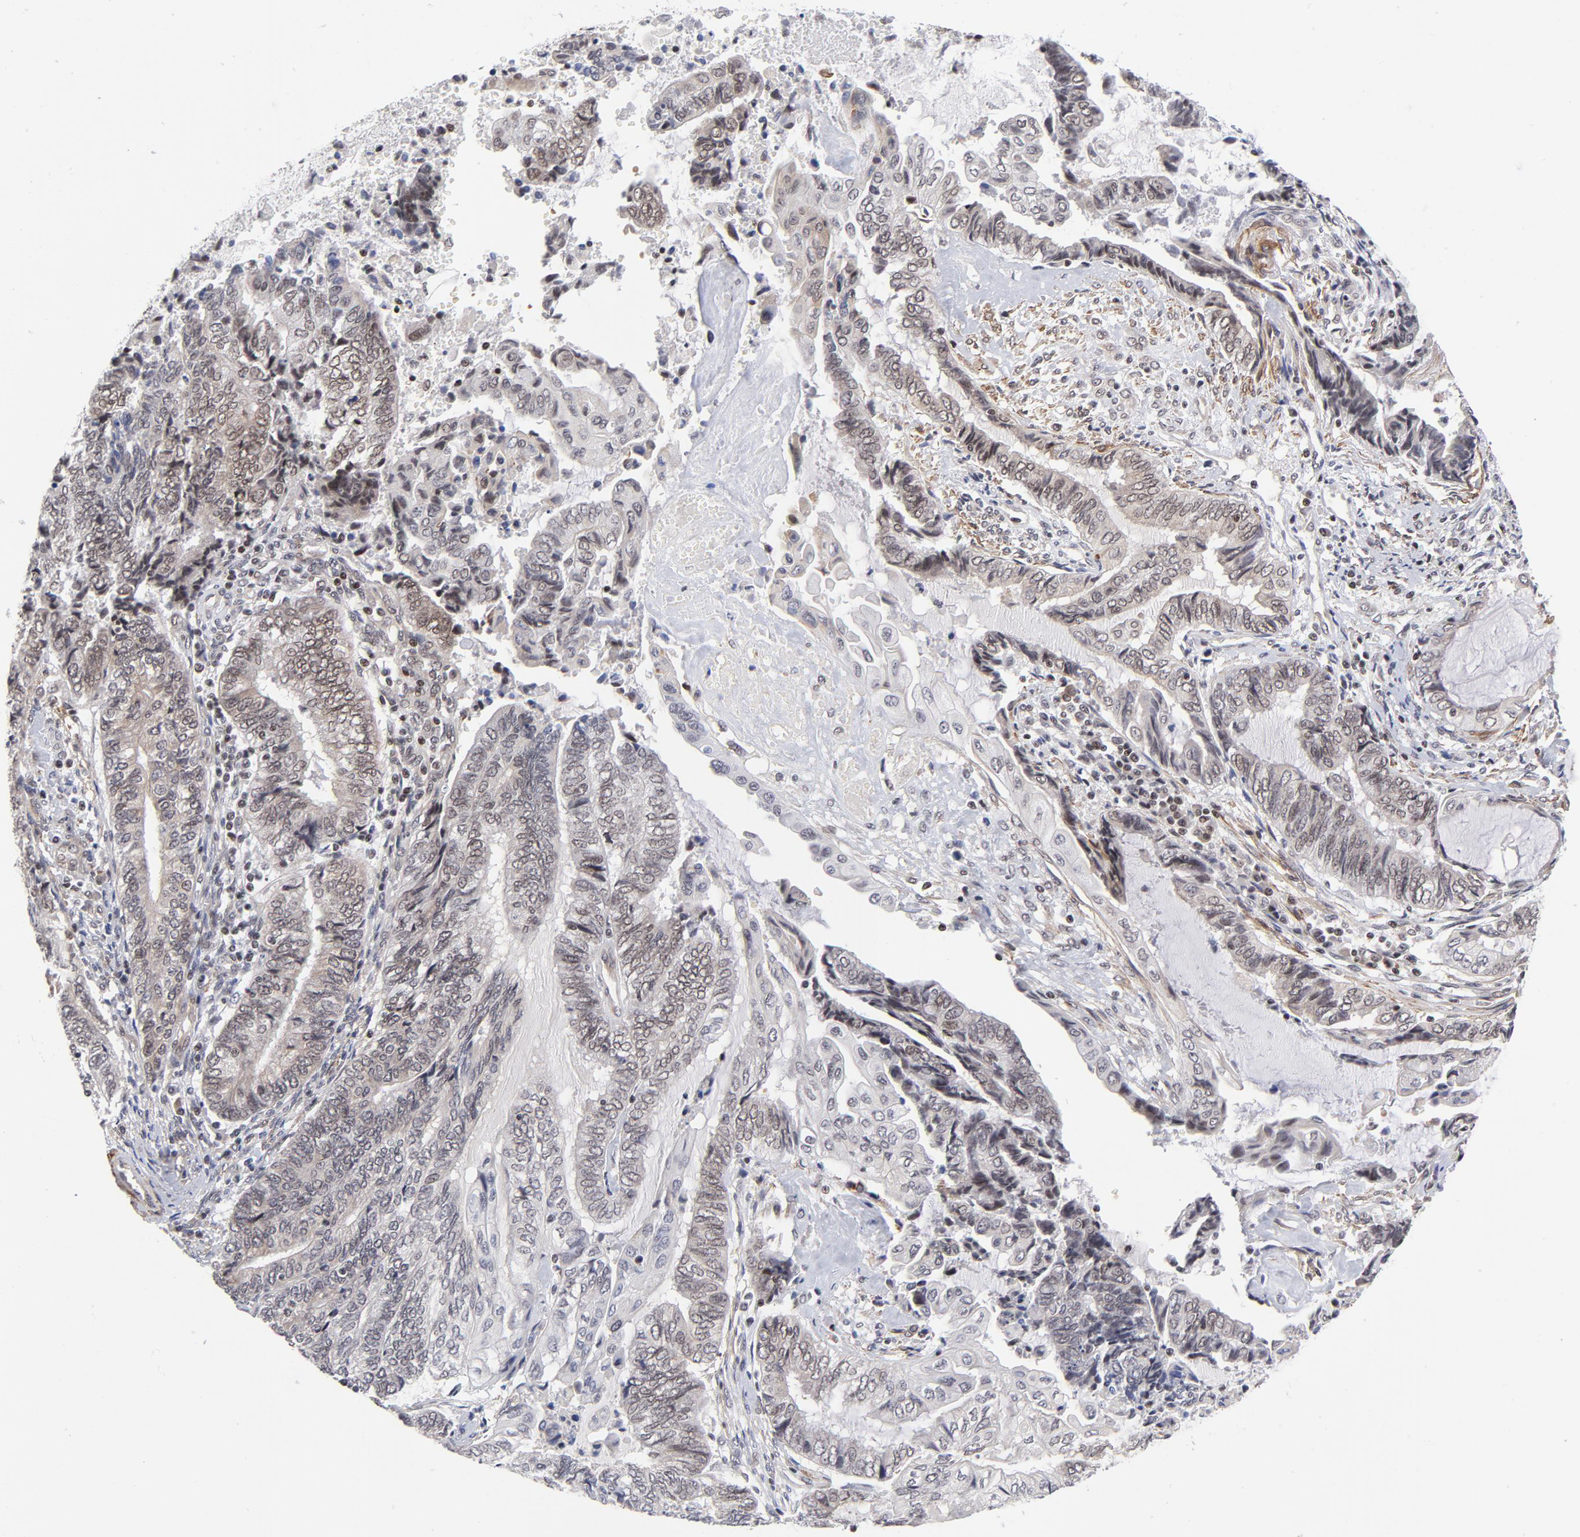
{"staining": {"intensity": "negative", "quantity": "none", "location": "none"}, "tissue": "endometrial cancer", "cell_type": "Tumor cells", "image_type": "cancer", "snomed": [{"axis": "morphology", "description": "Adenocarcinoma, NOS"}, {"axis": "topography", "description": "Uterus"}, {"axis": "topography", "description": "Endometrium"}], "caption": "DAB (3,3'-diaminobenzidine) immunohistochemical staining of endometrial cancer demonstrates no significant staining in tumor cells.", "gene": "CTCF", "patient": {"sex": "female", "age": 70}}